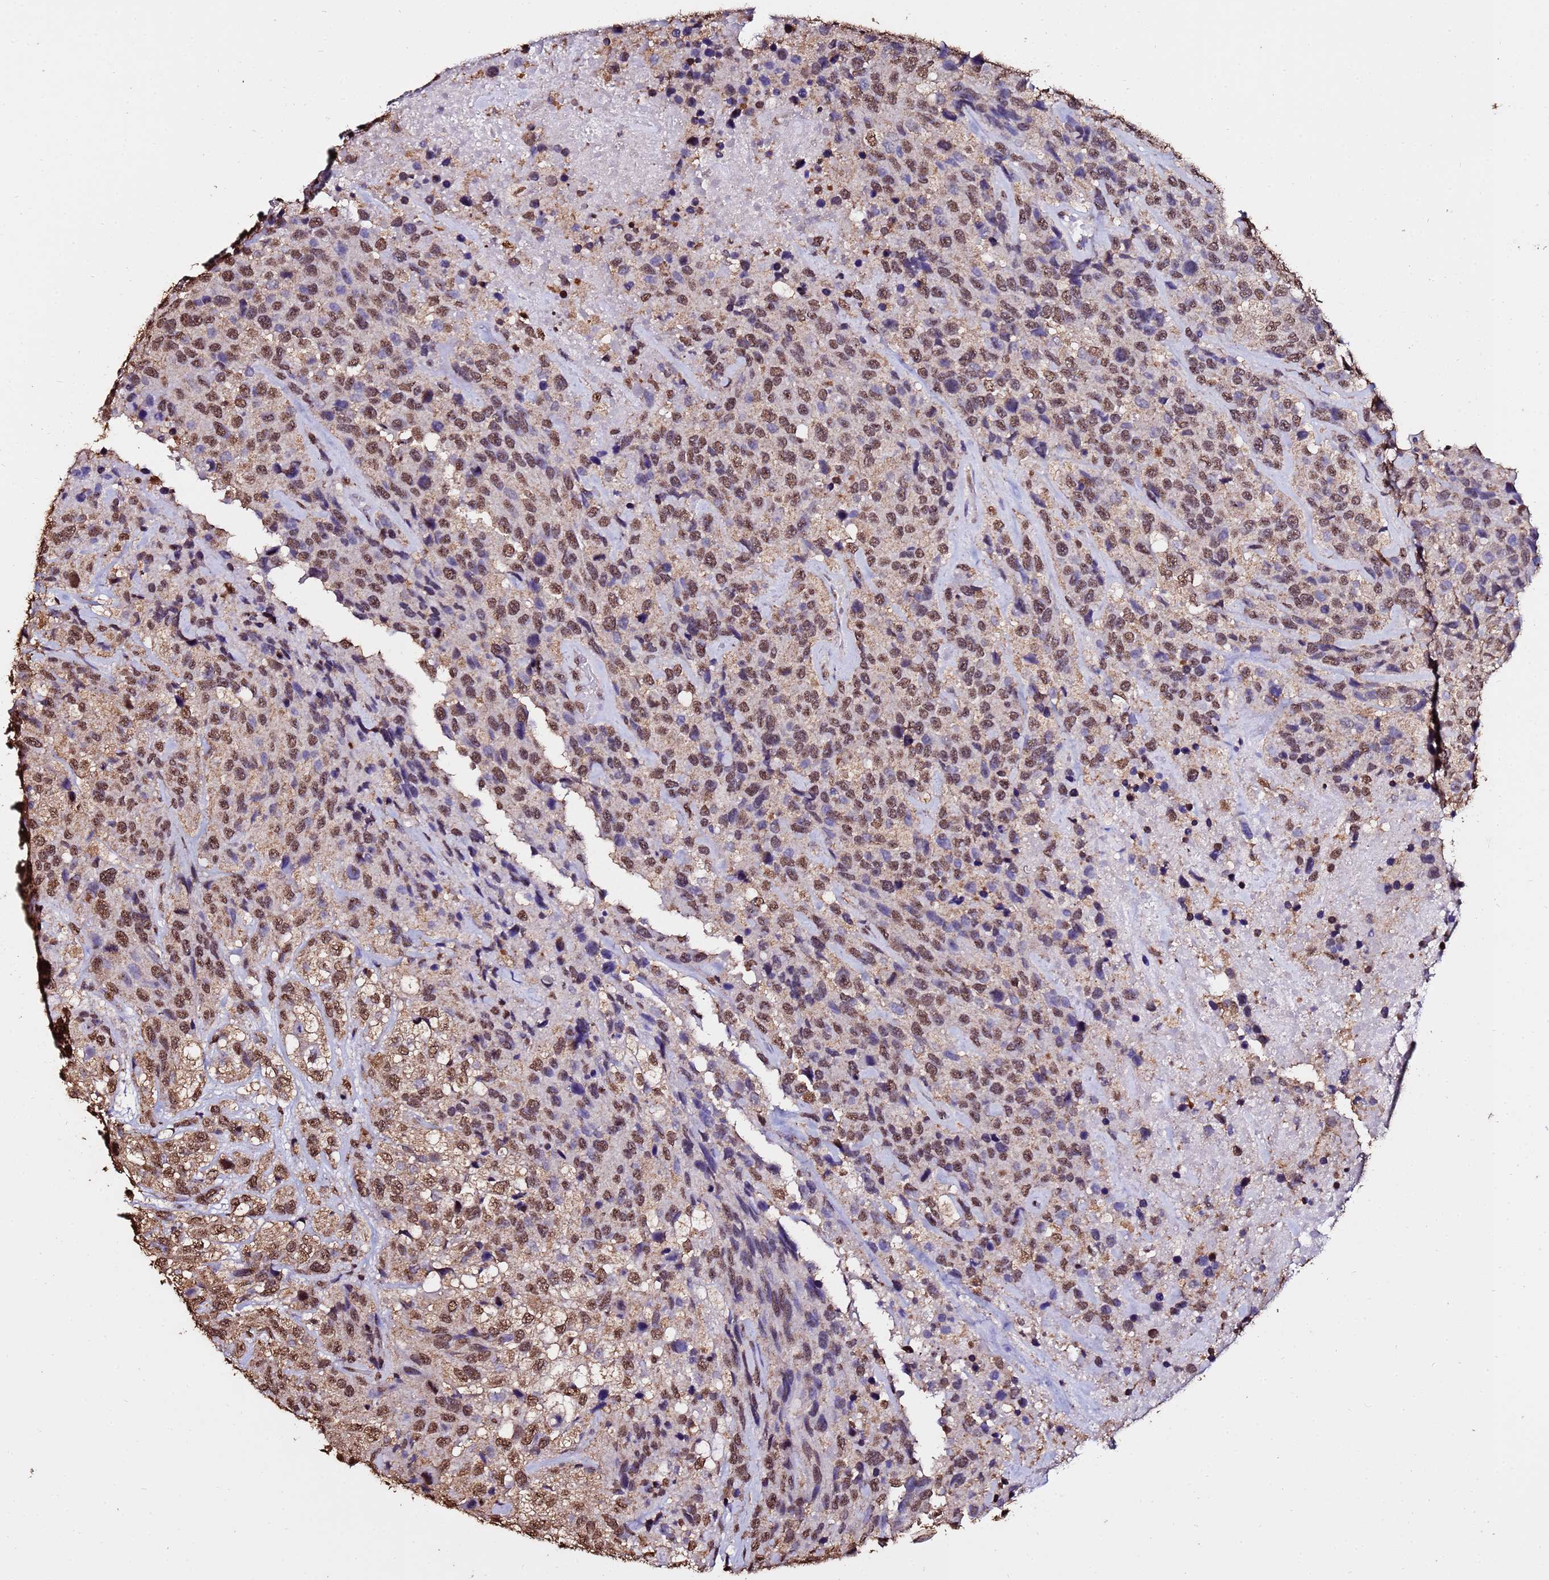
{"staining": {"intensity": "moderate", "quantity": ">75%", "location": "cytoplasmic/membranous,nuclear"}, "tissue": "urothelial cancer", "cell_type": "Tumor cells", "image_type": "cancer", "snomed": [{"axis": "morphology", "description": "Urothelial carcinoma, High grade"}, {"axis": "topography", "description": "Urinary bladder"}], "caption": "Moderate cytoplasmic/membranous and nuclear protein staining is present in about >75% of tumor cells in urothelial carcinoma (high-grade).", "gene": "TRIP6", "patient": {"sex": "male", "age": 56}}